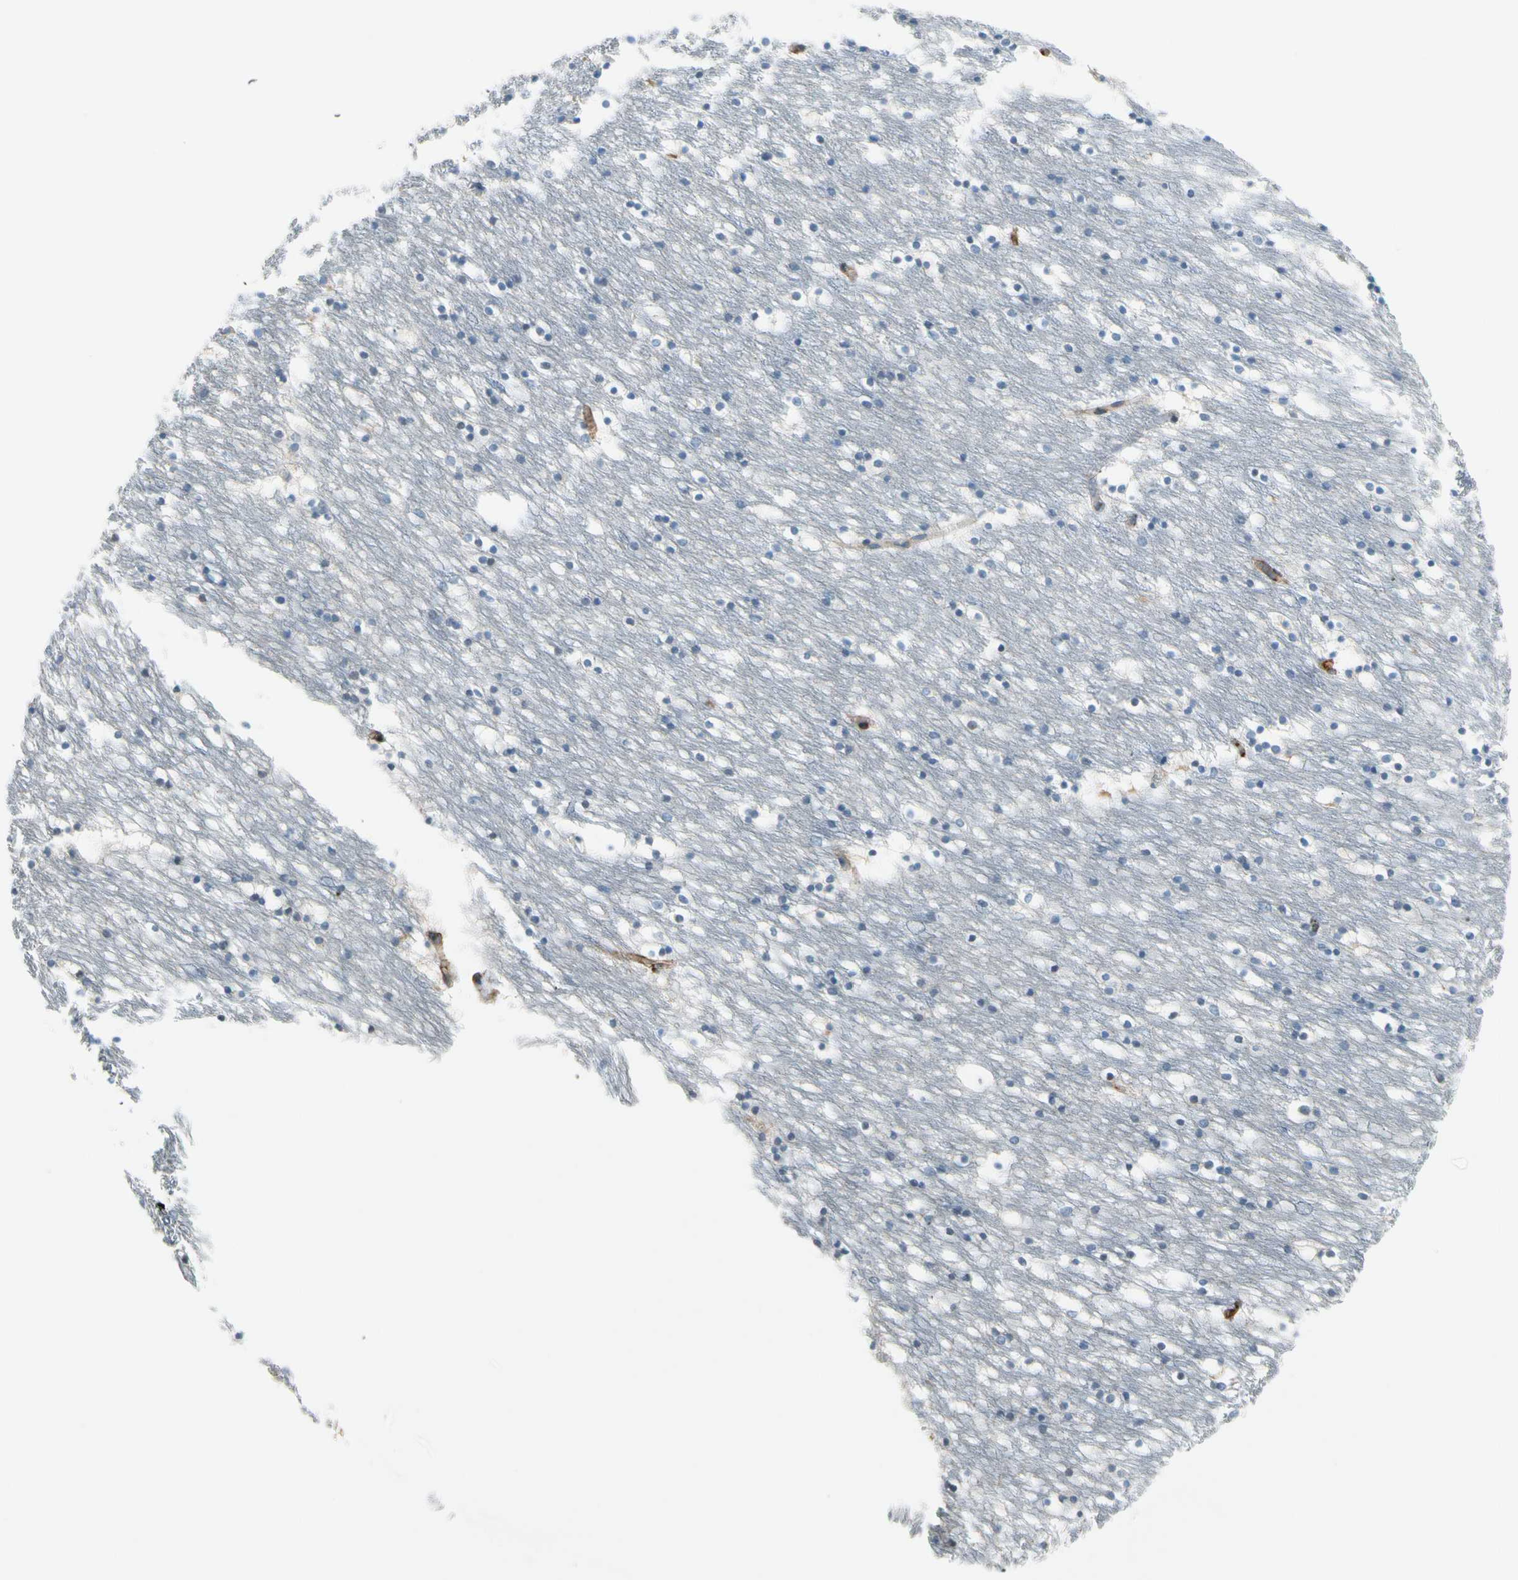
{"staining": {"intensity": "negative", "quantity": "none", "location": "none"}, "tissue": "caudate", "cell_type": "Glial cells", "image_type": "normal", "snomed": [{"axis": "morphology", "description": "Normal tissue, NOS"}, {"axis": "topography", "description": "Lateral ventricle wall"}], "caption": "The histopathology image exhibits no staining of glial cells in normal caudate.", "gene": "CFAP36", "patient": {"sex": "male", "age": 45}}